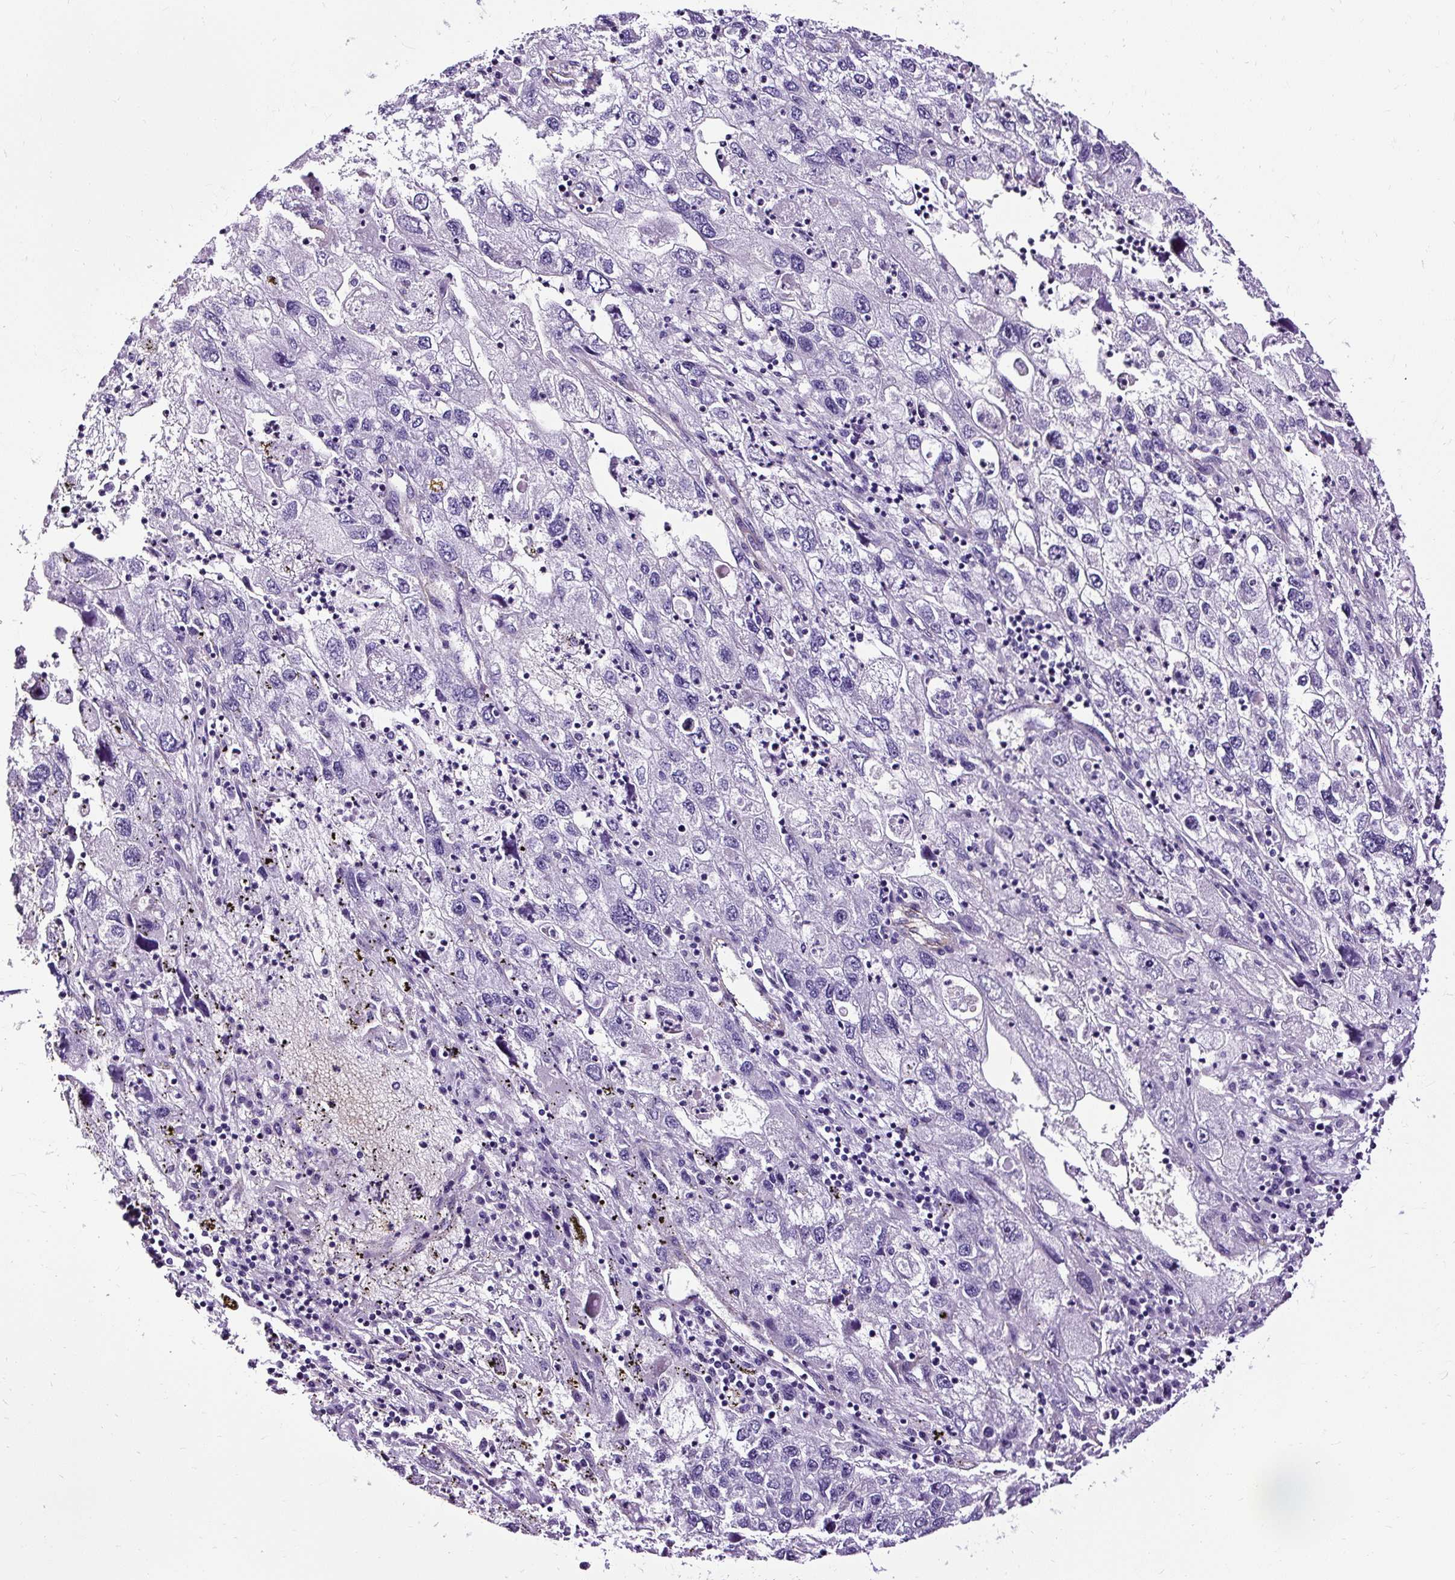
{"staining": {"intensity": "negative", "quantity": "none", "location": "none"}, "tissue": "endometrial cancer", "cell_type": "Tumor cells", "image_type": "cancer", "snomed": [{"axis": "morphology", "description": "Adenocarcinoma, NOS"}, {"axis": "topography", "description": "Endometrium"}], "caption": "Immunohistochemistry (IHC) of human endometrial cancer (adenocarcinoma) reveals no staining in tumor cells.", "gene": "SLC7A8", "patient": {"sex": "female", "age": 49}}